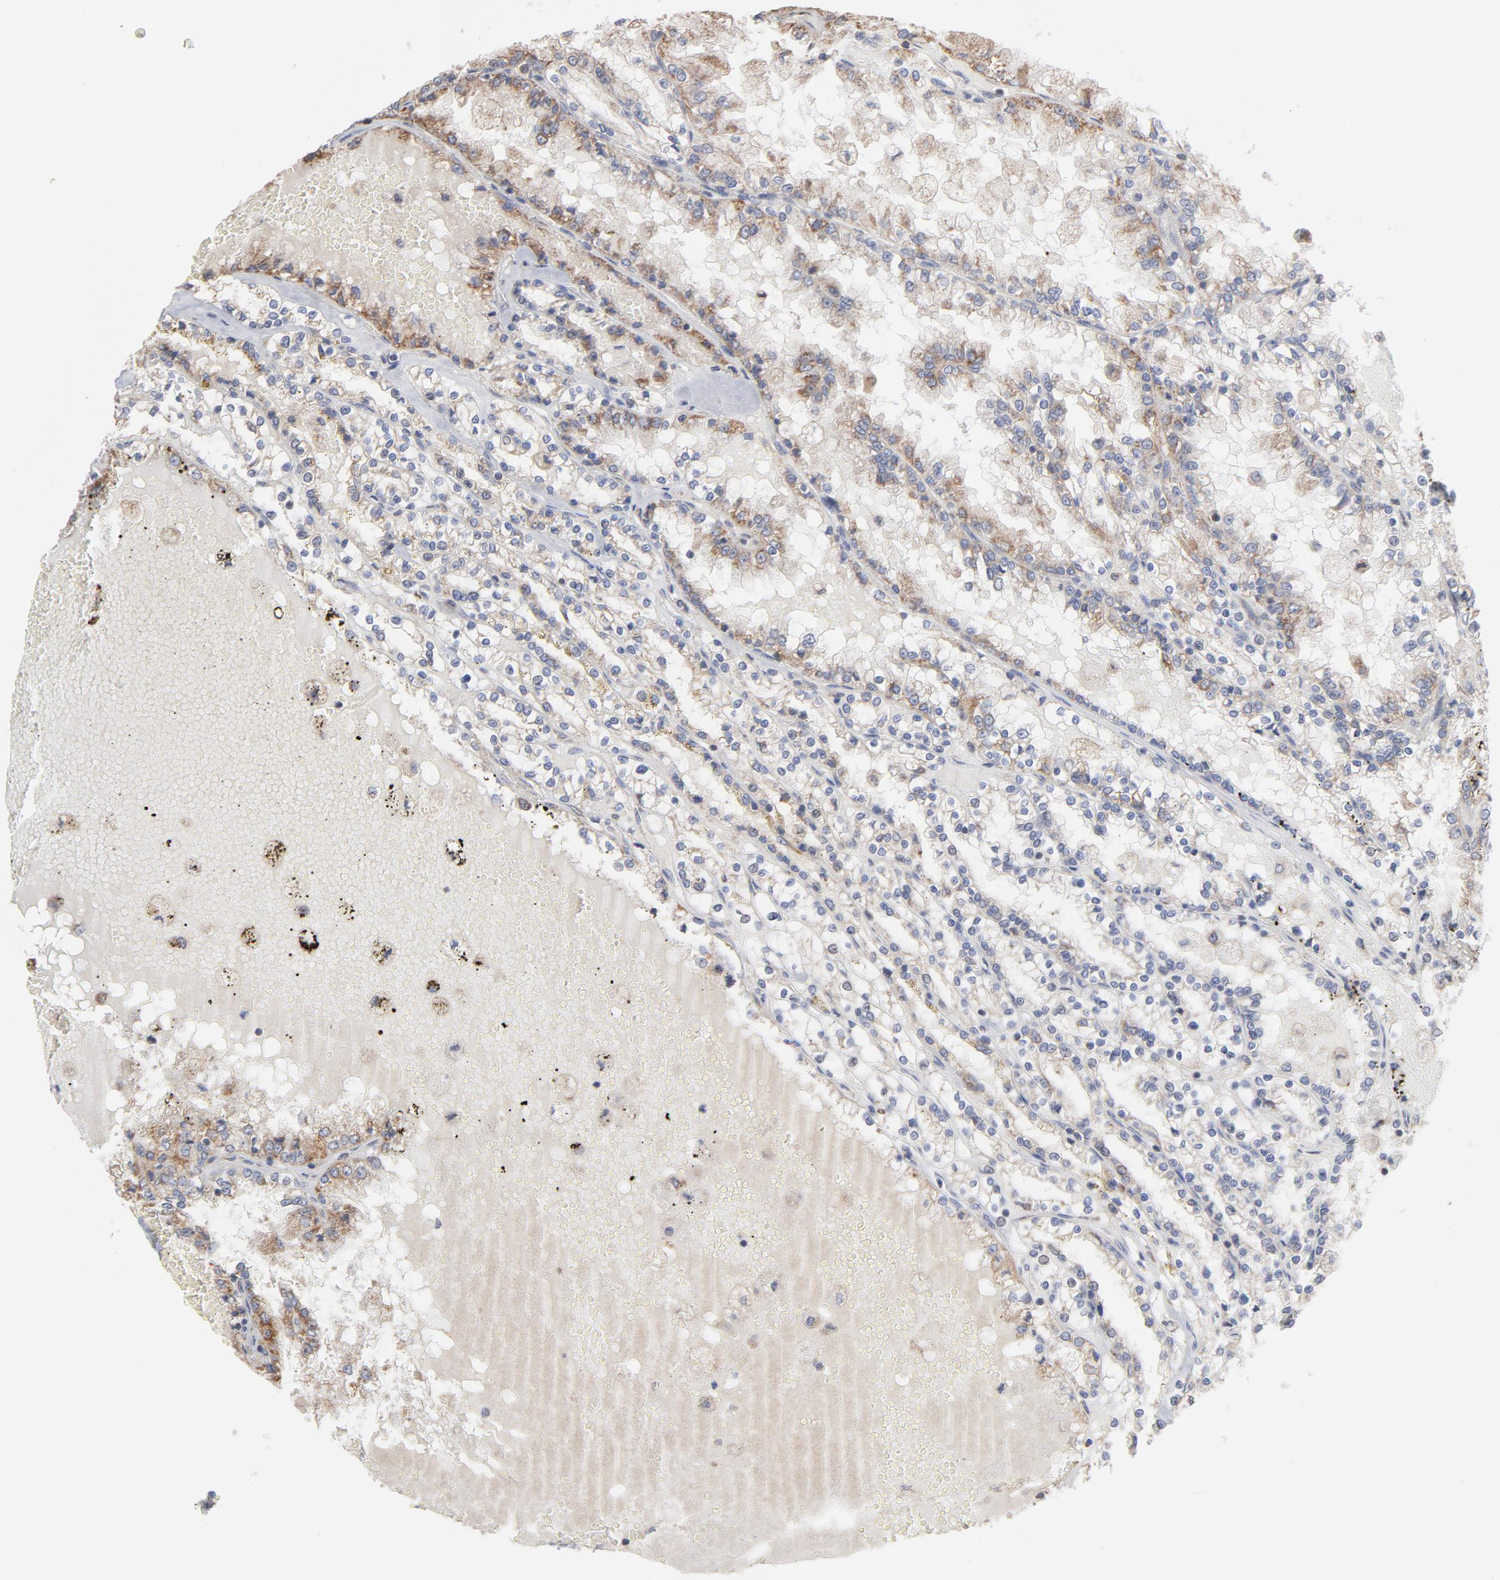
{"staining": {"intensity": "moderate", "quantity": ">75%", "location": "cytoplasmic/membranous"}, "tissue": "renal cancer", "cell_type": "Tumor cells", "image_type": "cancer", "snomed": [{"axis": "morphology", "description": "Adenocarcinoma, NOS"}, {"axis": "topography", "description": "Kidney"}], "caption": "Immunohistochemistry (IHC) histopathology image of renal adenocarcinoma stained for a protein (brown), which shows medium levels of moderate cytoplasmic/membranous positivity in about >75% of tumor cells.", "gene": "PPFIBP2", "patient": {"sex": "female", "age": 56}}